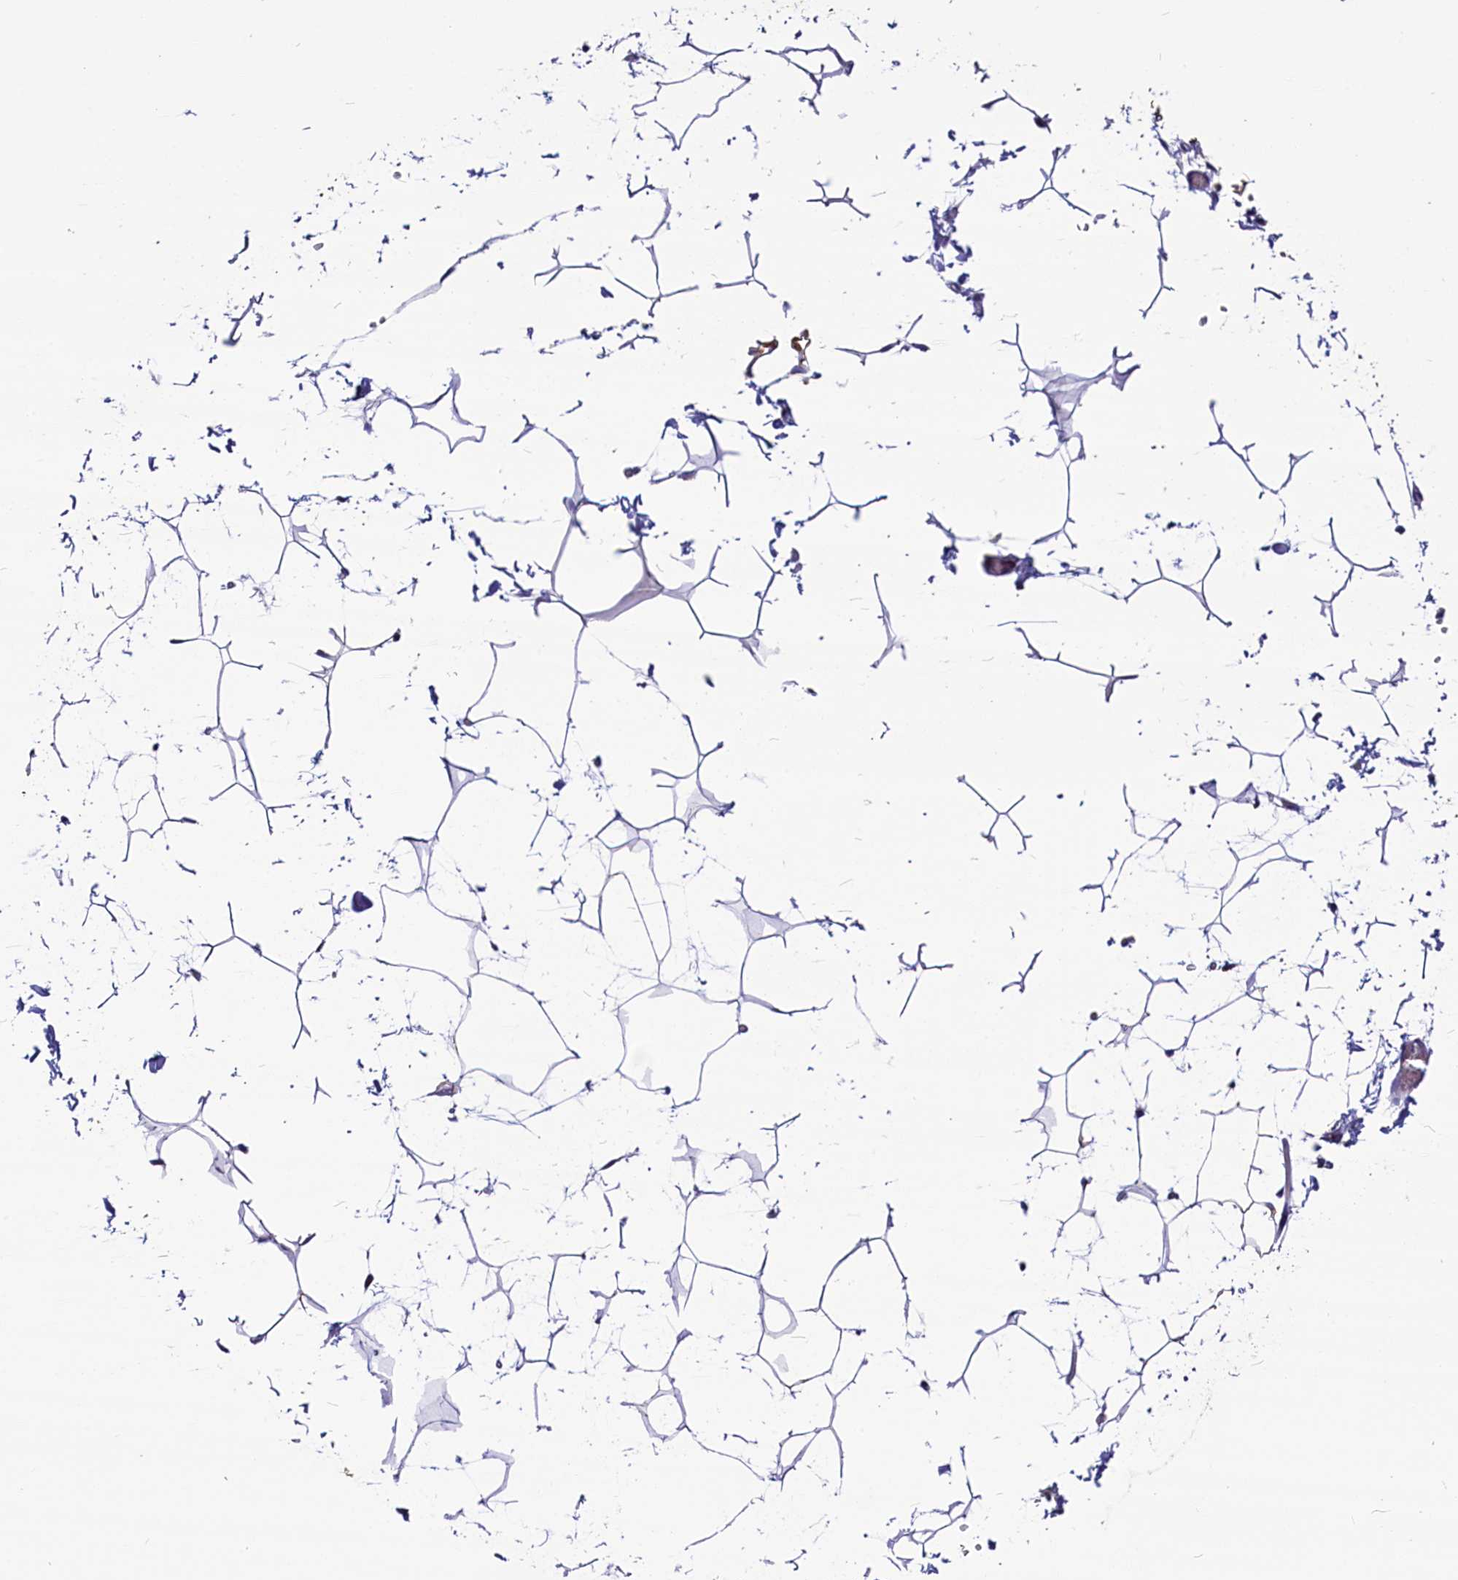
{"staining": {"intensity": "moderate", "quantity": "<25%", "location": "cytoplasmic/membranous"}, "tissue": "adipose tissue", "cell_type": "Adipocytes", "image_type": "normal", "snomed": [{"axis": "morphology", "description": "Normal tissue, NOS"}, {"axis": "topography", "description": "Gallbladder"}, {"axis": "topography", "description": "Peripheral nerve tissue"}], "caption": "Protein staining of normal adipose tissue displays moderate cytoplasmic/membranous staining in approximately <25% of adipocytes.", "gene": "SCD5", "patient": {"sex": "male", "age": 38}}